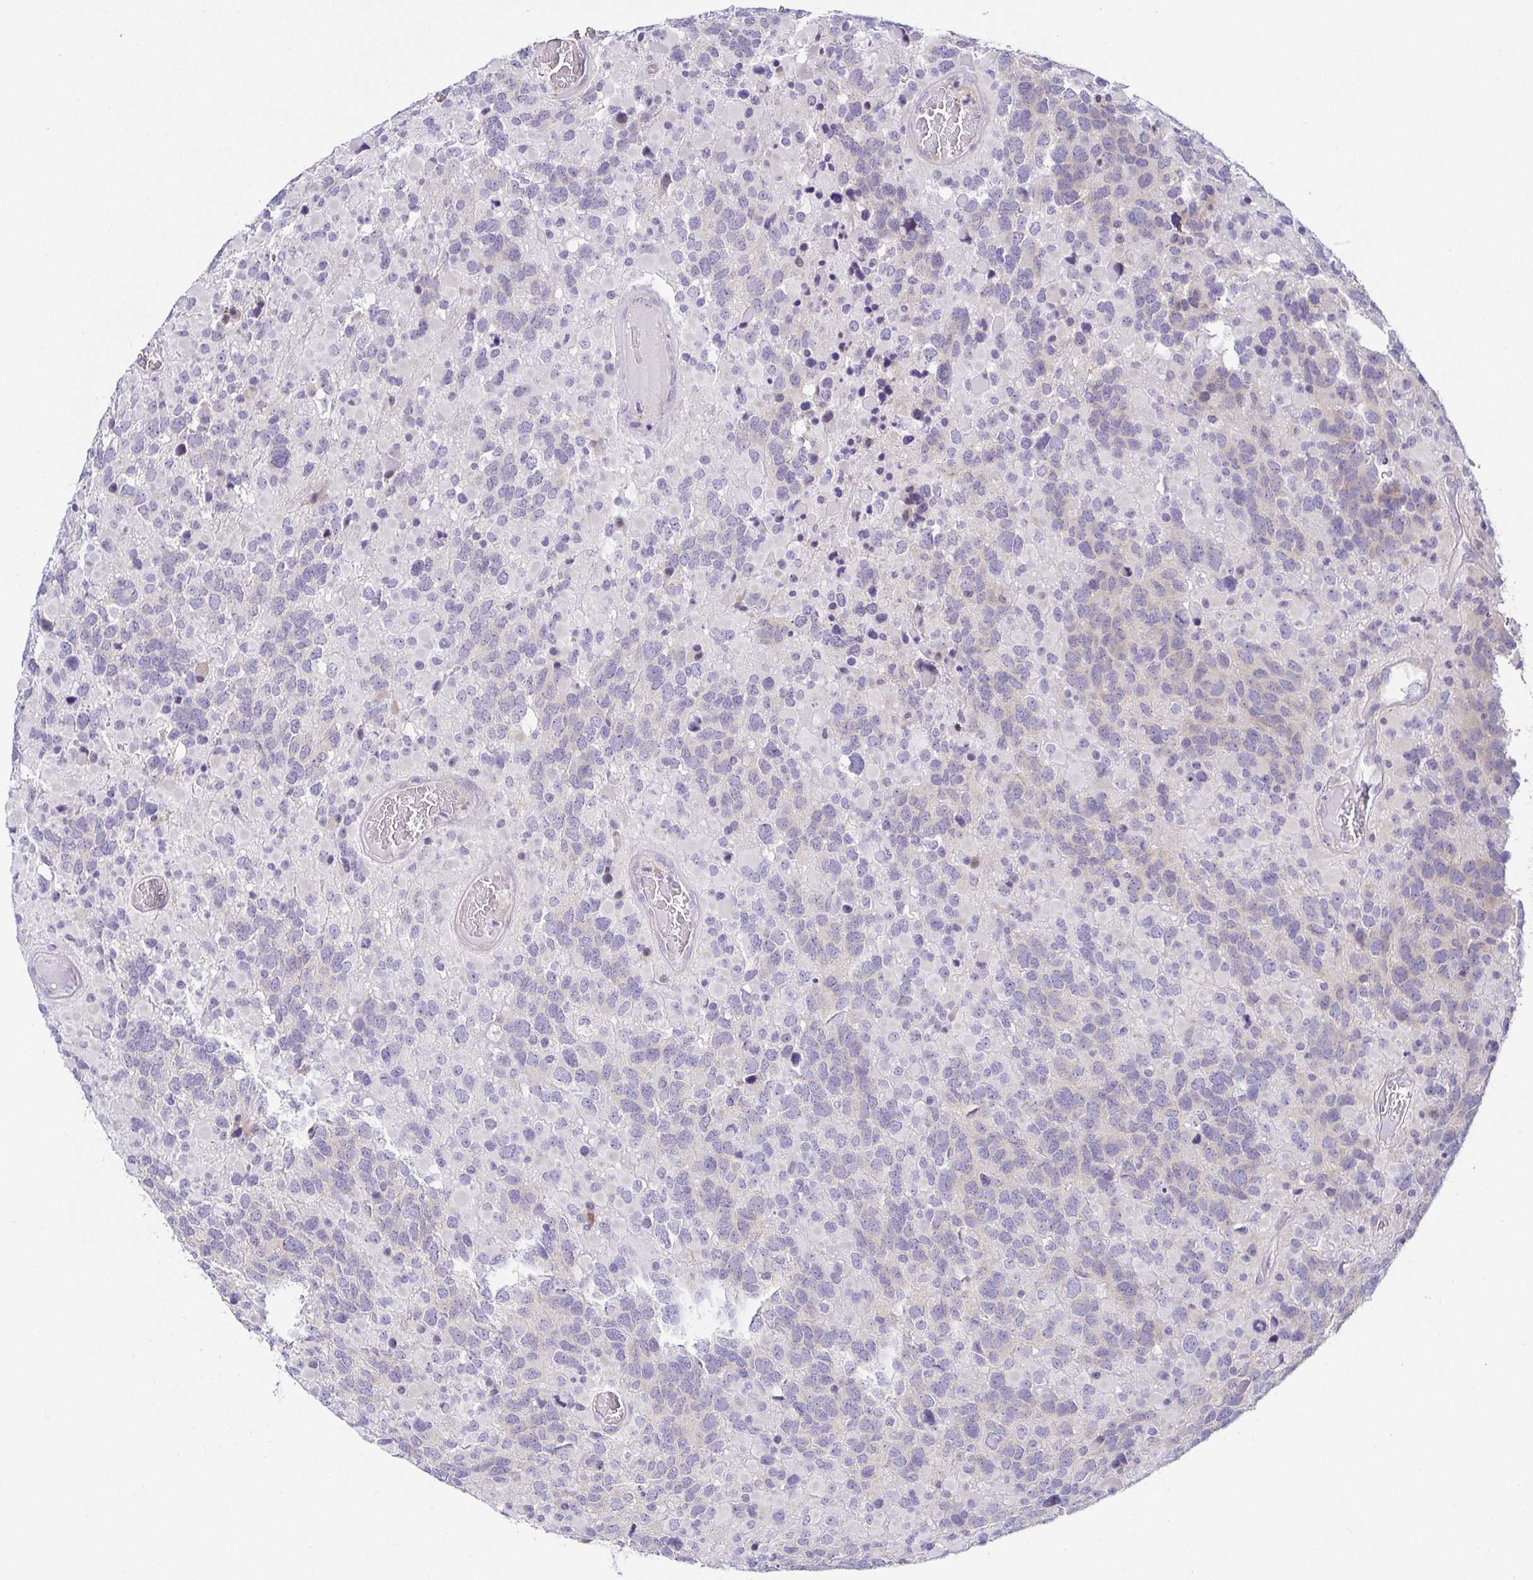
{"staining": {"intensity": "negative", "quantity": "none", "location": "none"}, "tissue": "glioma", "cell_type": "Tumor cells", "image_type": "cancer", "snomed": [{"axis": "morphology", "description": "Glioma, malignant, High grade"}, {"axis": "topography", "description": "Brain"}], "caption": "High power microscopy micrograph of an IHC image of glioma, revealing no significant staining in tumor cells.", "gene": "FAM162B", "patient": {"sex": "female", "age": 40}}